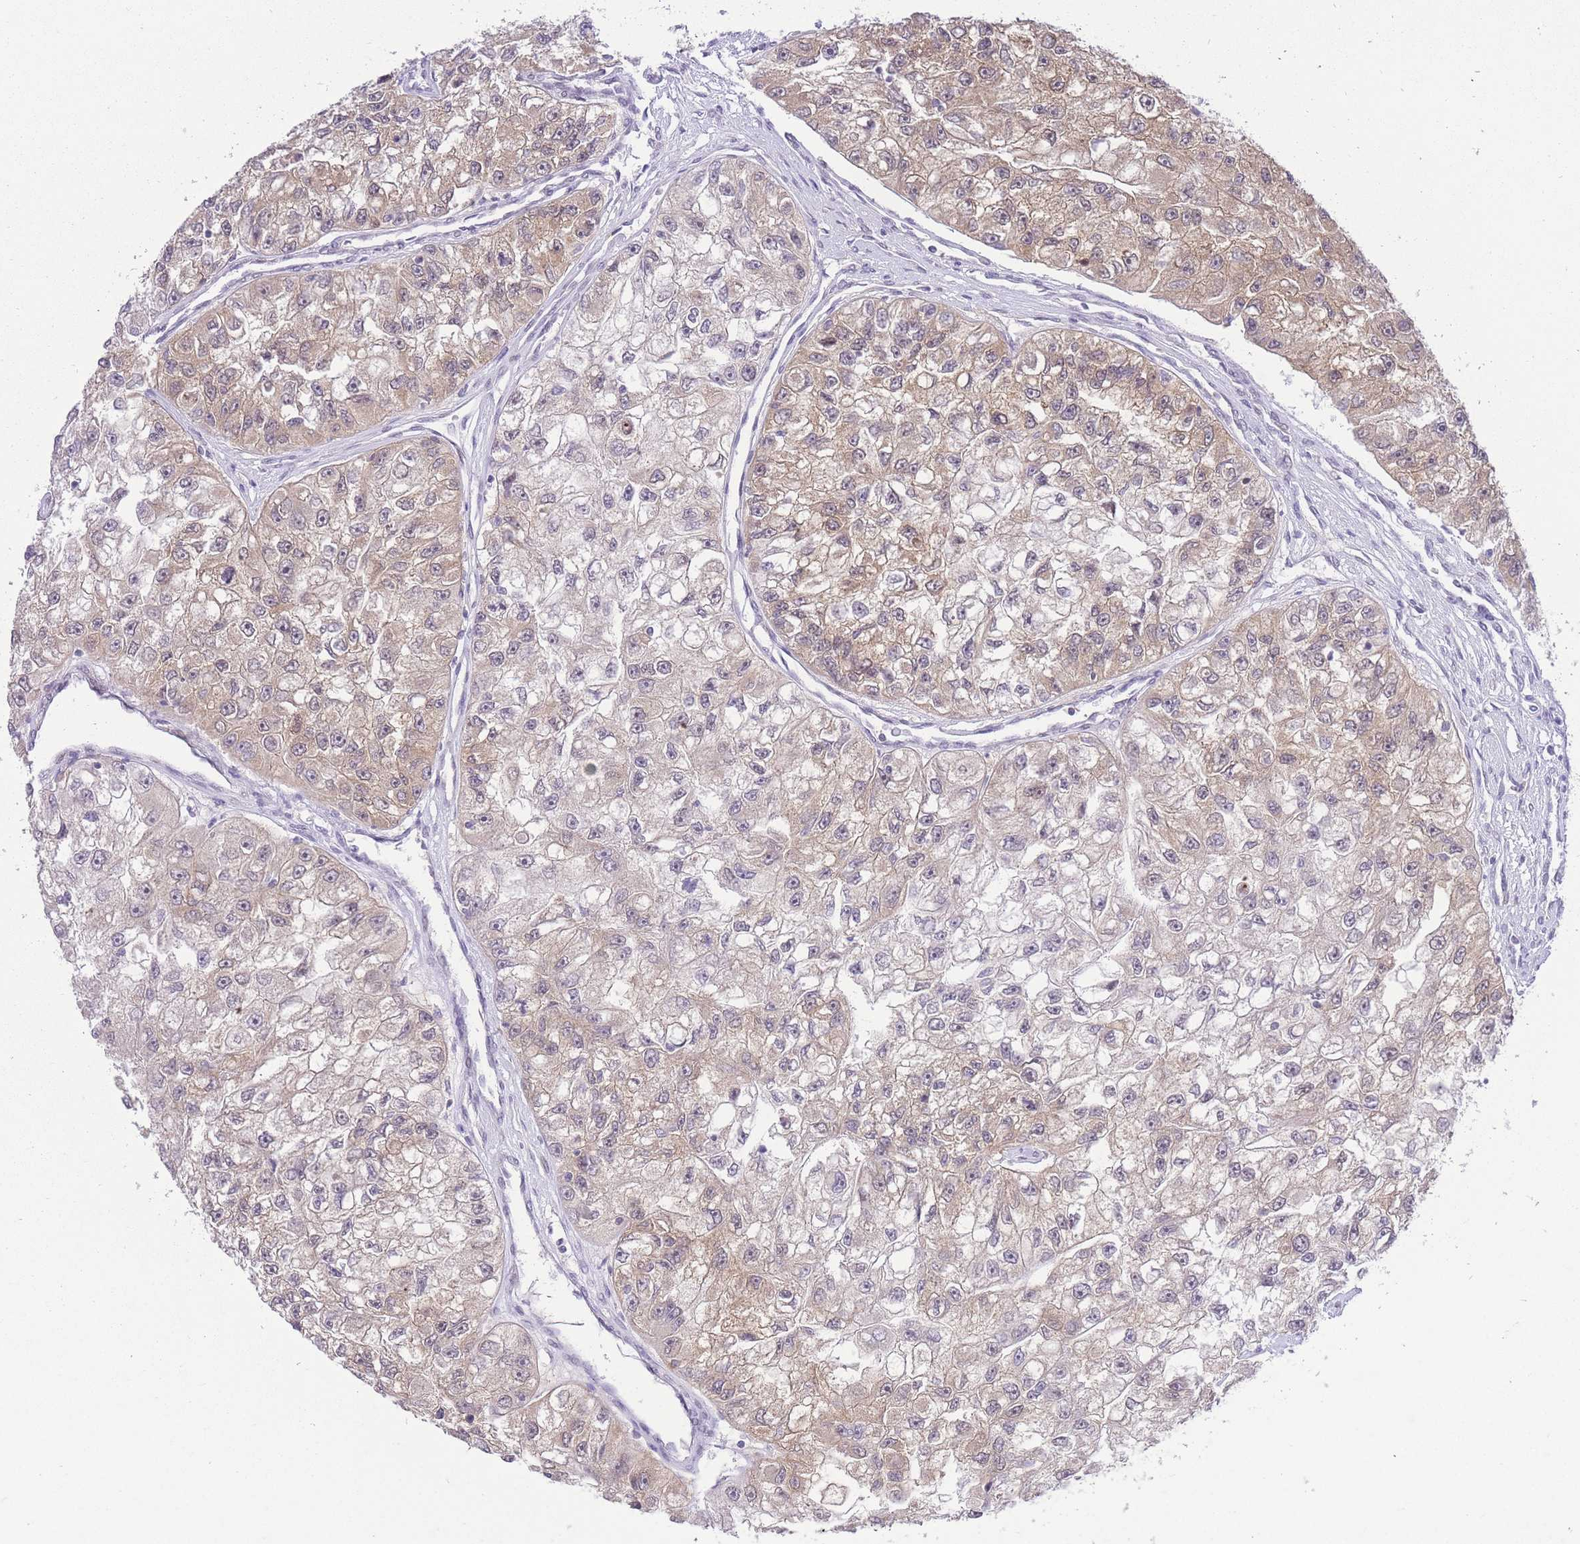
{"staining": {"intensity": "moderate", "quantity": "25%-75%", "location": "cytoplasmic/membranous"}, "tissue": "renal cancer", "cell_type": "Tumor cells", "image_type": "cancer", "snomed": [{"axis": "morphology", "description": "Adenocarcinoma, NOS"}, {"axis": "topography", "description": "Kidney"}], "caption": "DAB (3,3'-diaminobenzidine) immunohistochemical staining of adenocarcinoma (renal) reveals moderate cytoplasmic/membranous protein staining in about 25%-75% of tumor cells.", "gene": "STK39", "patient": {"sex": "male", "age": 63}}